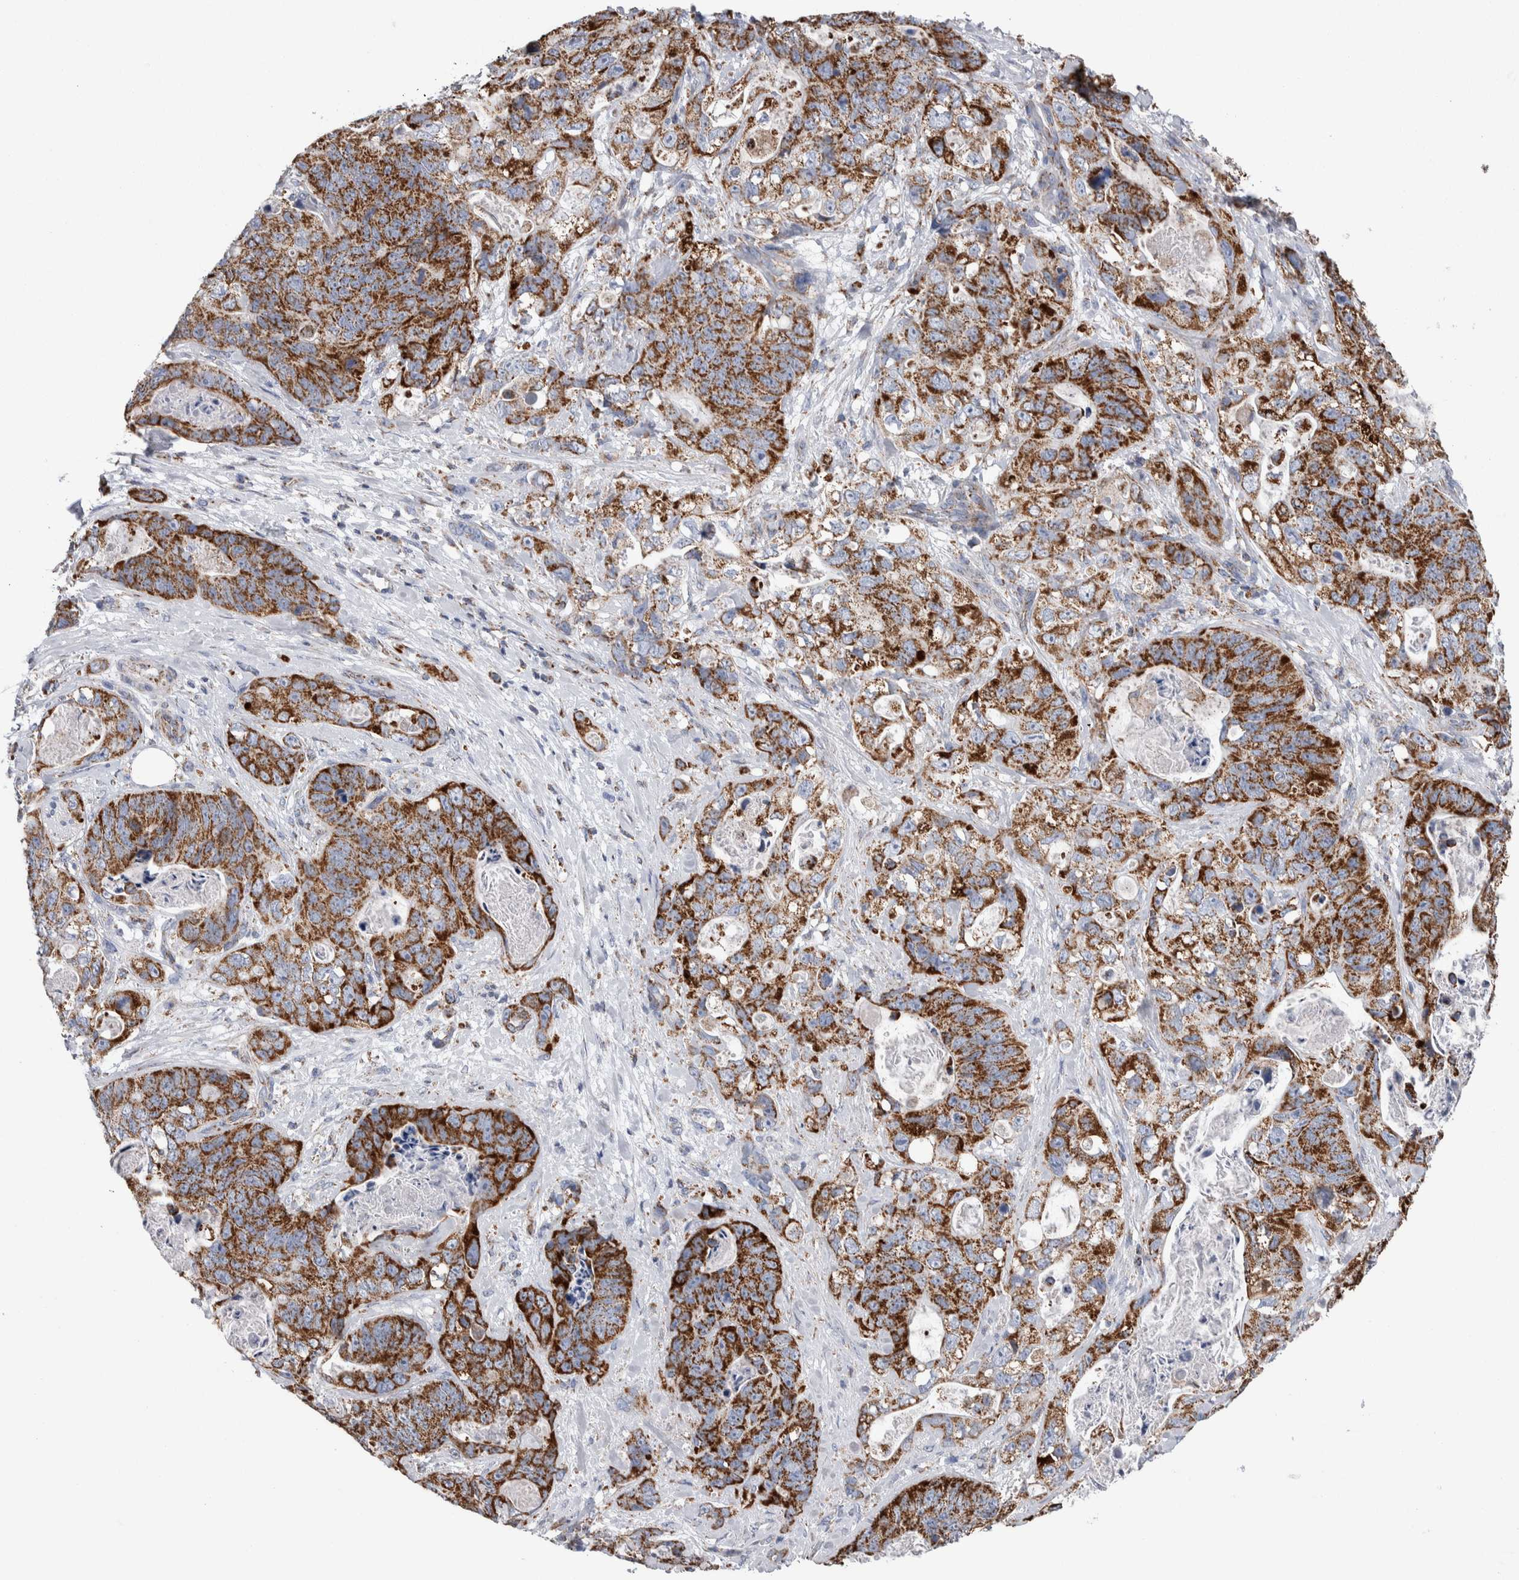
{"staining": {"intensity": "strong", "quantity": ">75%", "location": "cytoplasmic/membranous"}, "tissue": "stomach cancer", "cell_type": "Tumor cells", "image_type": "cancer", "snomed": [{"axis": "morphology", "description": "Normal tissue, NOS"}, {"axis": "morphology", "description": "Adenocarcinoma, NOS"}, {"axis": "topography", "description": "Stomach"}], "caption": "Brown immunohistochemical staining in human stomach cancer (adenocarcinoma) exhibits strong cytoplasmic/membranous expression in approximately >75% of tumor cells. The protein is shown in brown color, while the nuclei are stained blue.", "gene": "ETFA", "patient": {"sex": "female", "age": 89}}